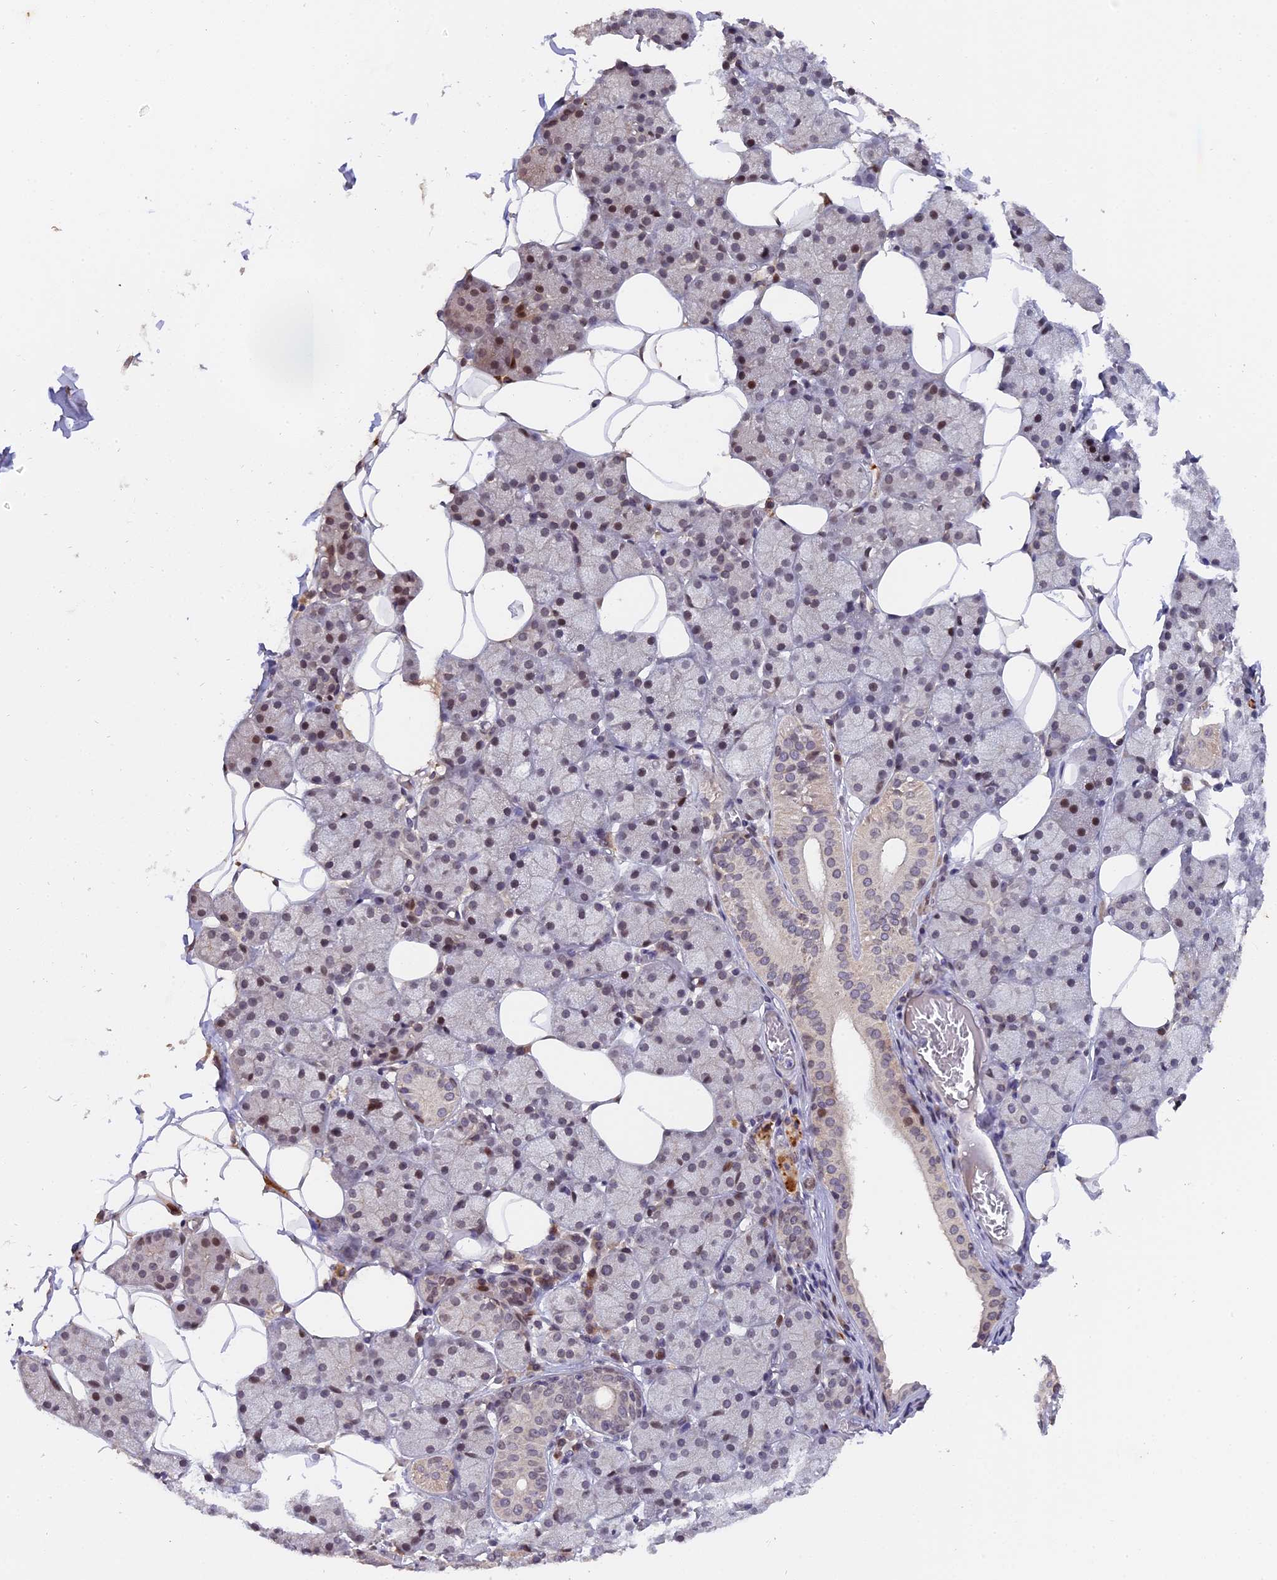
{"staining": {"intensity": "moderate", "quantity": "<25%", "location": "nuclear"}, "tissue": "salivary gland", "cell_type": "Glandular cells", "image_type": "normal", "snomed": [{"axis": "morphology", "description": "Normal tissue, NOS"}, {"axis": "topography", "description": "Salivary gland"}], "caption": "A photomicrograph of human salivary gland stained for a protein reveals moderate nuclear brown staining in glandular cells. Ihc stains the protein in brown and the nuclei are stained blue.", "gene": "PYGO1", "patient": {"sex": "female", "age": 33}}